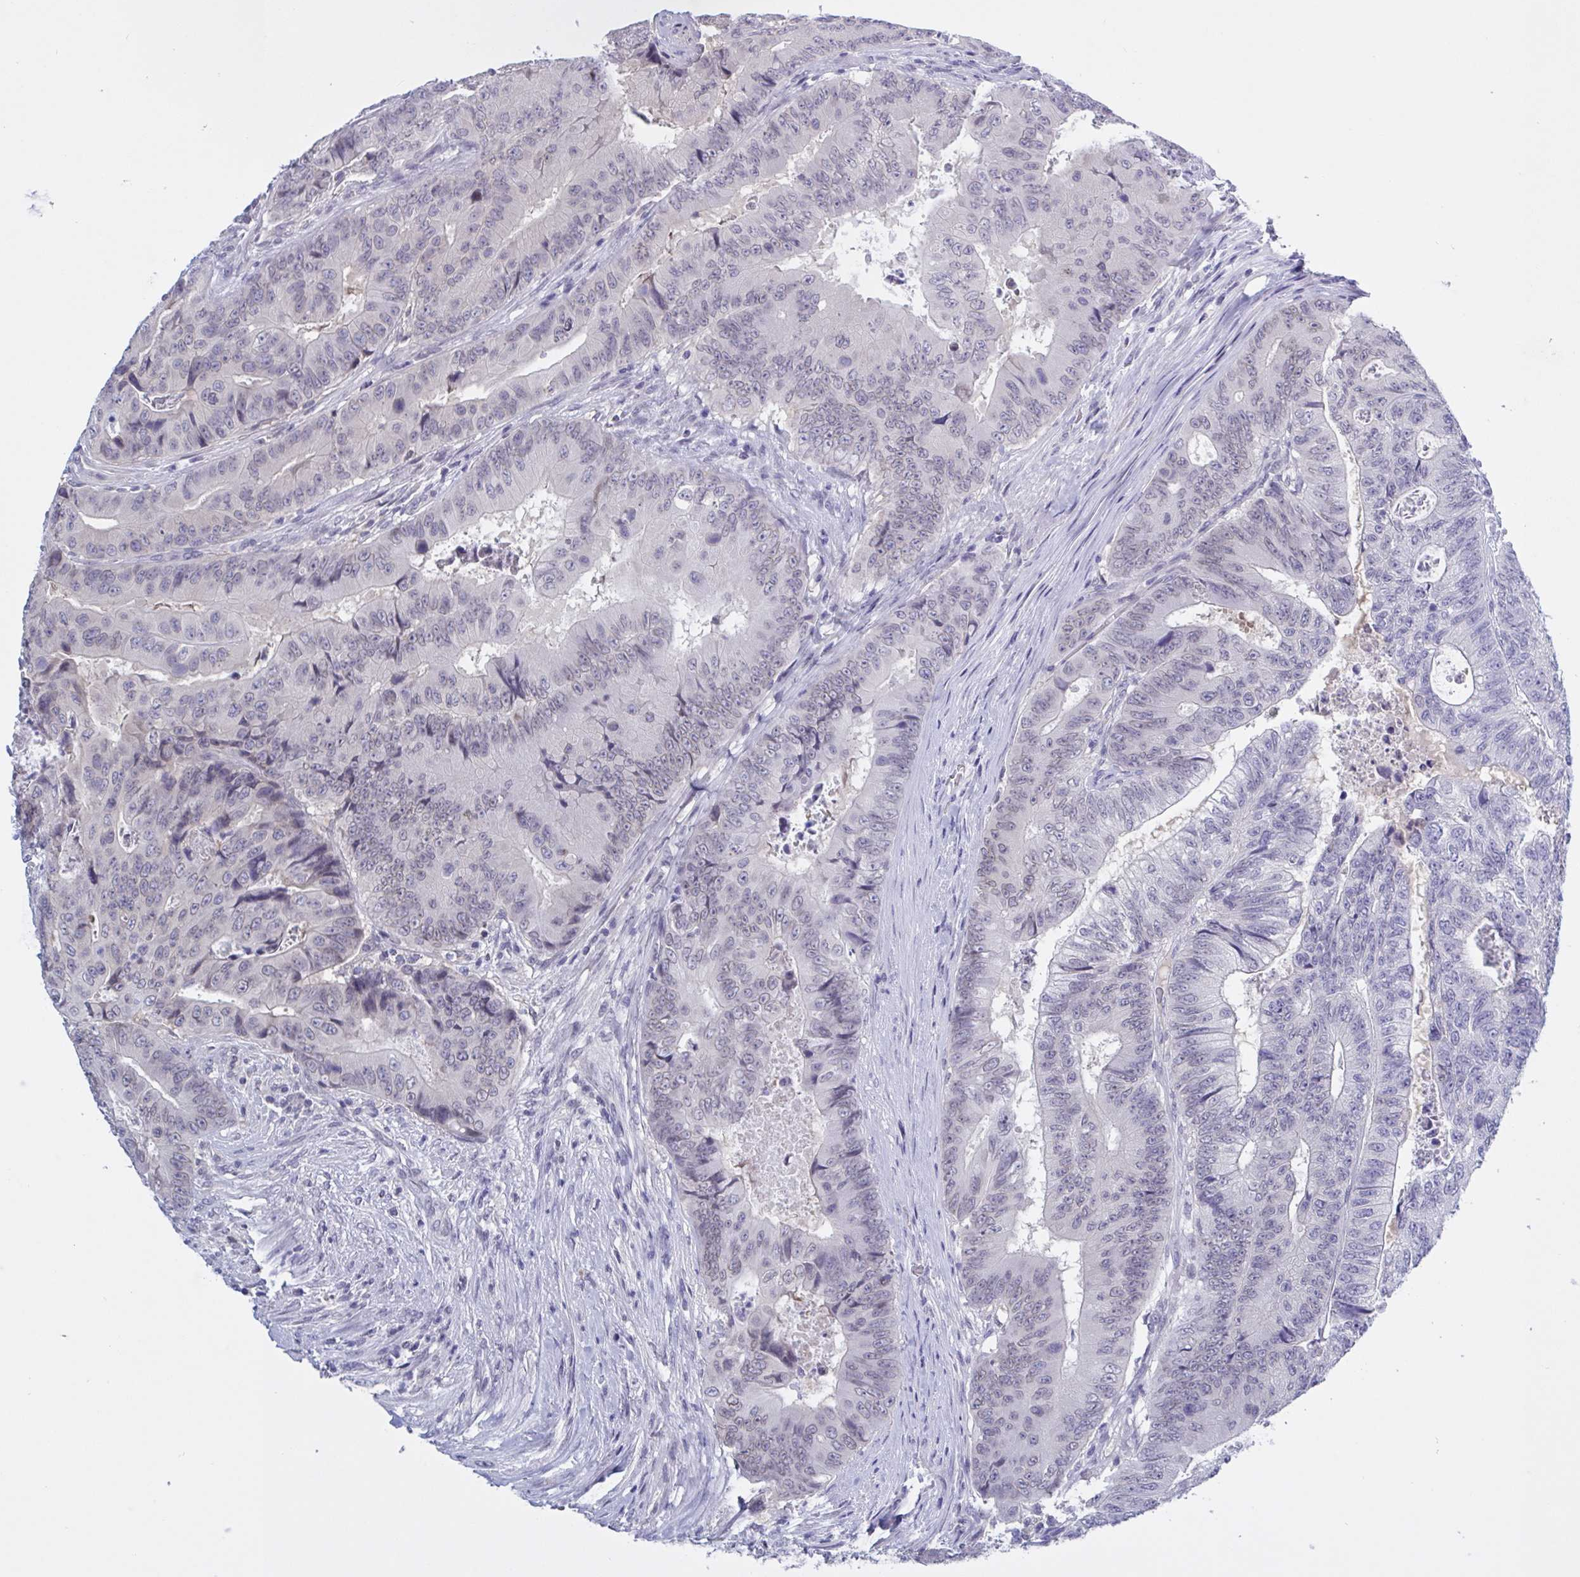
{"staining": {"intensity": "negative", "quantity": "none", "location": "none"}, "tissue": "colorectal cancer", "cell_type": "Tumor cells", "image_type": "cancer", "snomed": [{"axis": "morphology", "description": "Adenocarcinoma, NOS"}, {"axis": "topography", "description": "Colon"}], "caption": "Colorectal cancer (adenocarcinoma) stained for a protein using immunohistochemistry demonstrates no positivity tumor cells.", "gene": "SERPINB13", "patient": {"sex": "female", "age": 48}}